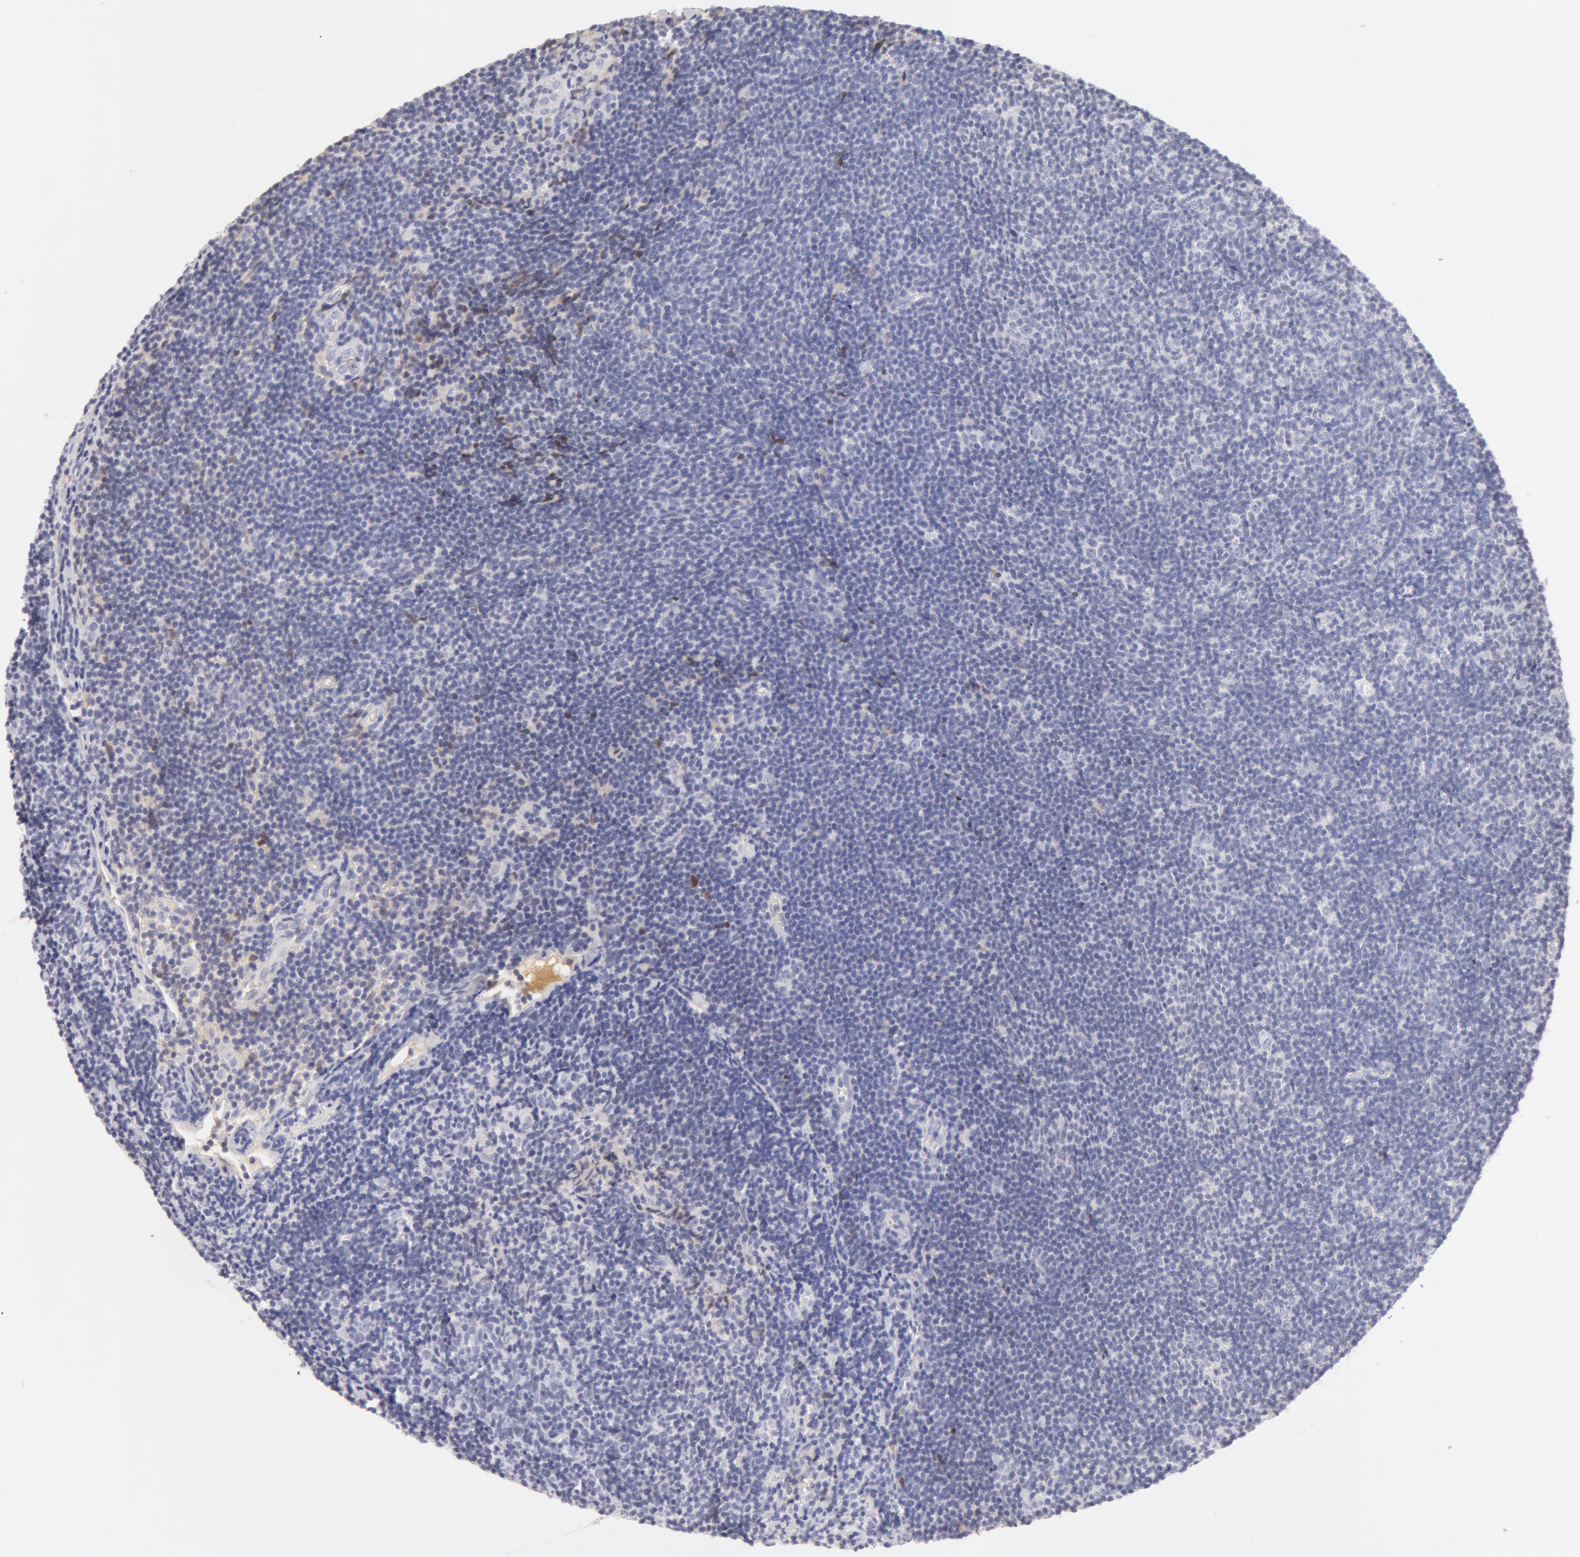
{"staining": {"intensity": "negative", "quantity": "none", "location": "none"}, "tissue": "lymphoma", "cell_type": "Tumor cells", "image_type": "cancer", "snomed": [{"axis": "morphology", "description": "Malignant lymphoma, non-Hodgkin's type, Low grade"}, {"axis": "topography", "description": "Lymph node"}], "caption": "Tumor cells are negative for protein expression in human lymphoma. Nuclei are stained in blue.", "gene": "GC", "patient": {"sex": "male", "age": 49}}